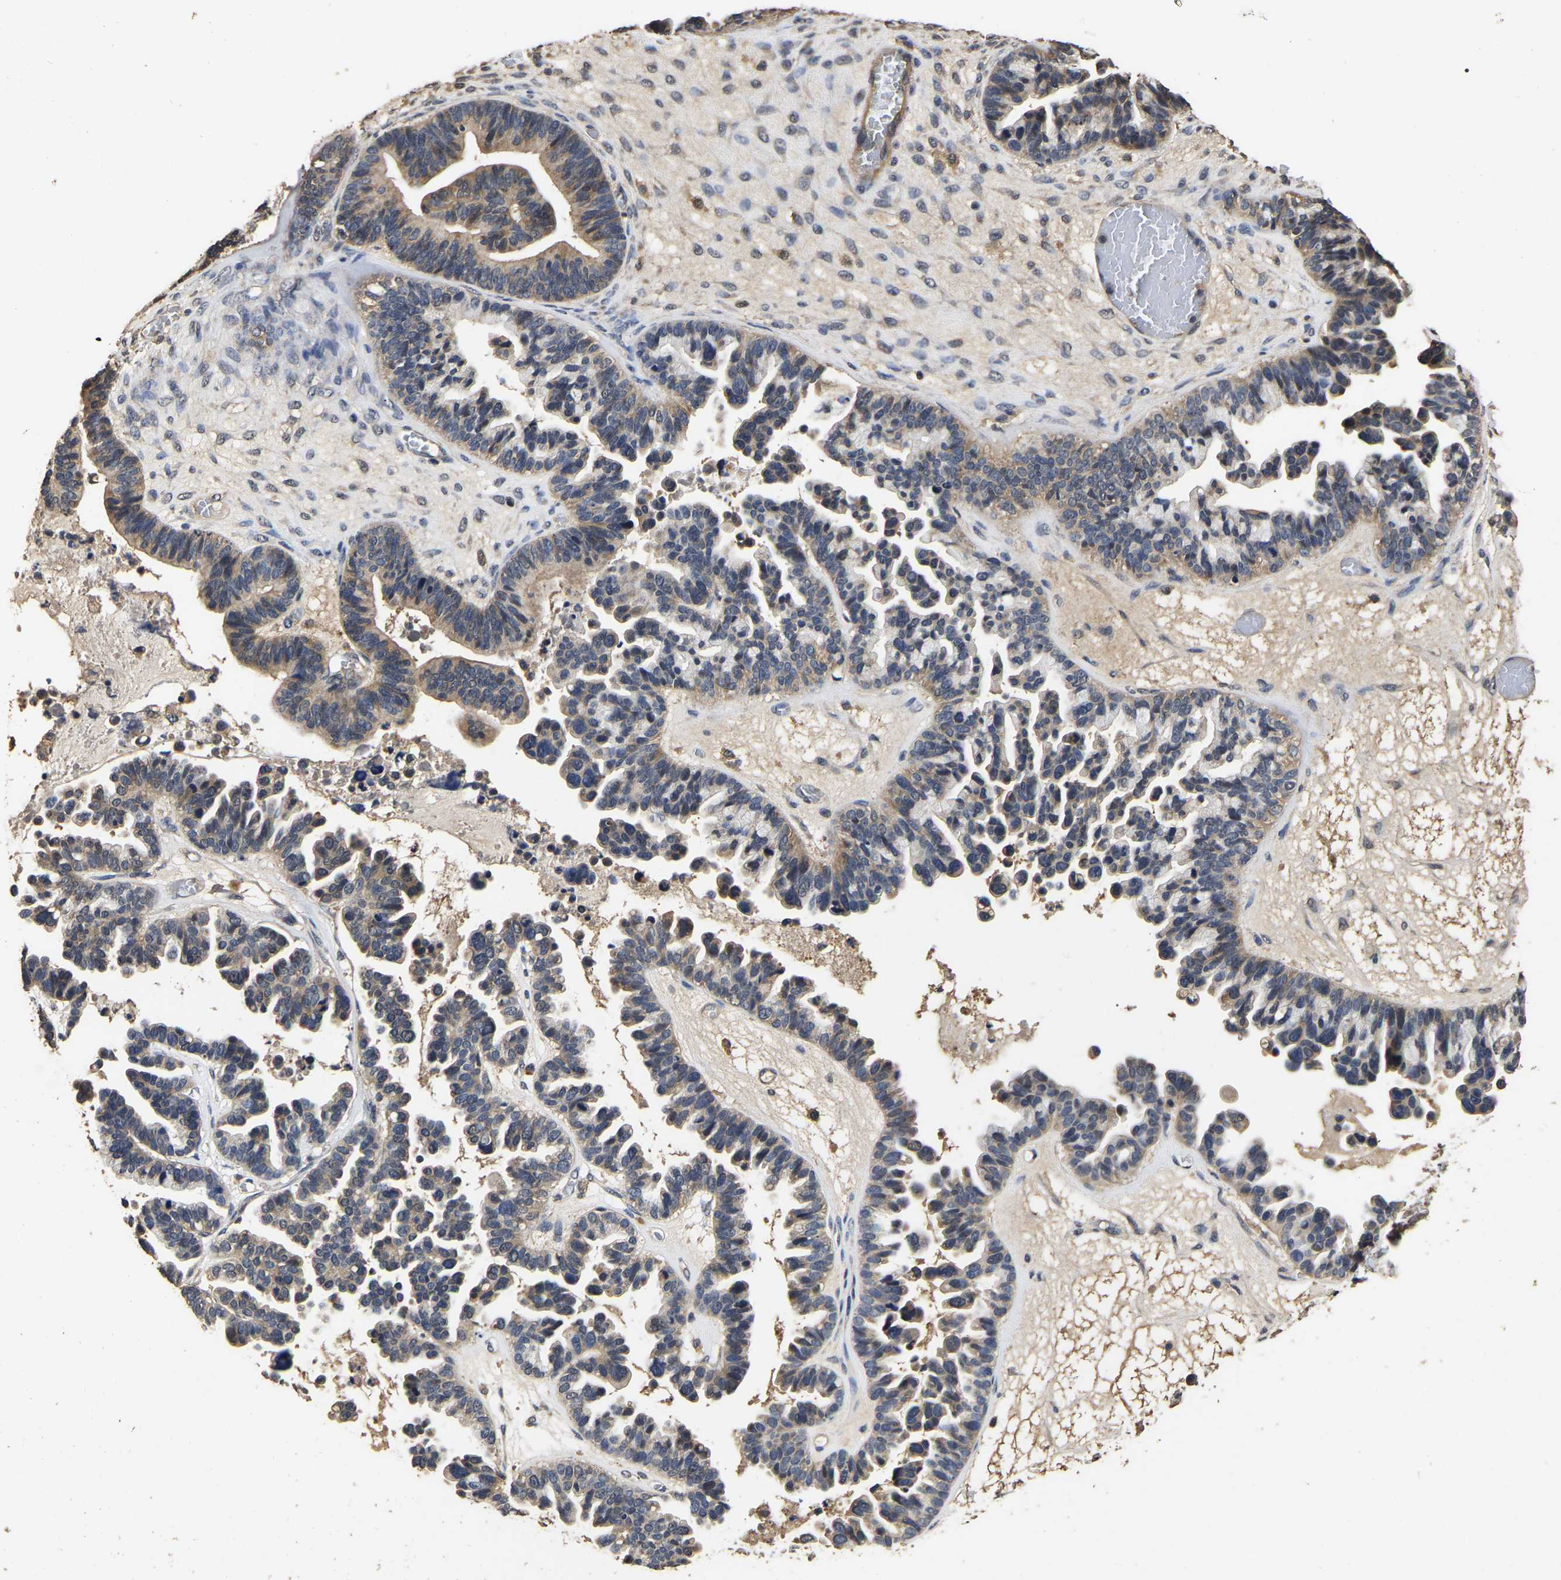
{"staining": {"intensity": "weak", "quantity": ">75%", "location": "cytoplasmic/membranous"}, "tissue": "ovarian cancer", "cell_type": "Tumor cells", "image_type": "cancer", "snomed": [{"axis": "morphology", "description": "Cystadenocarcinoma, serous, NOS"}, {"axis": "topography", "description": "Ovary"}], "caption": "A photomicrograph of ovarian serous cystadenocarcinoma stained for a protein exhibits weak cytoplasmic/membranous brown staining in tumor cells.", "gene": "STK32C", "patient": {"sex": "female", "age": 56}}